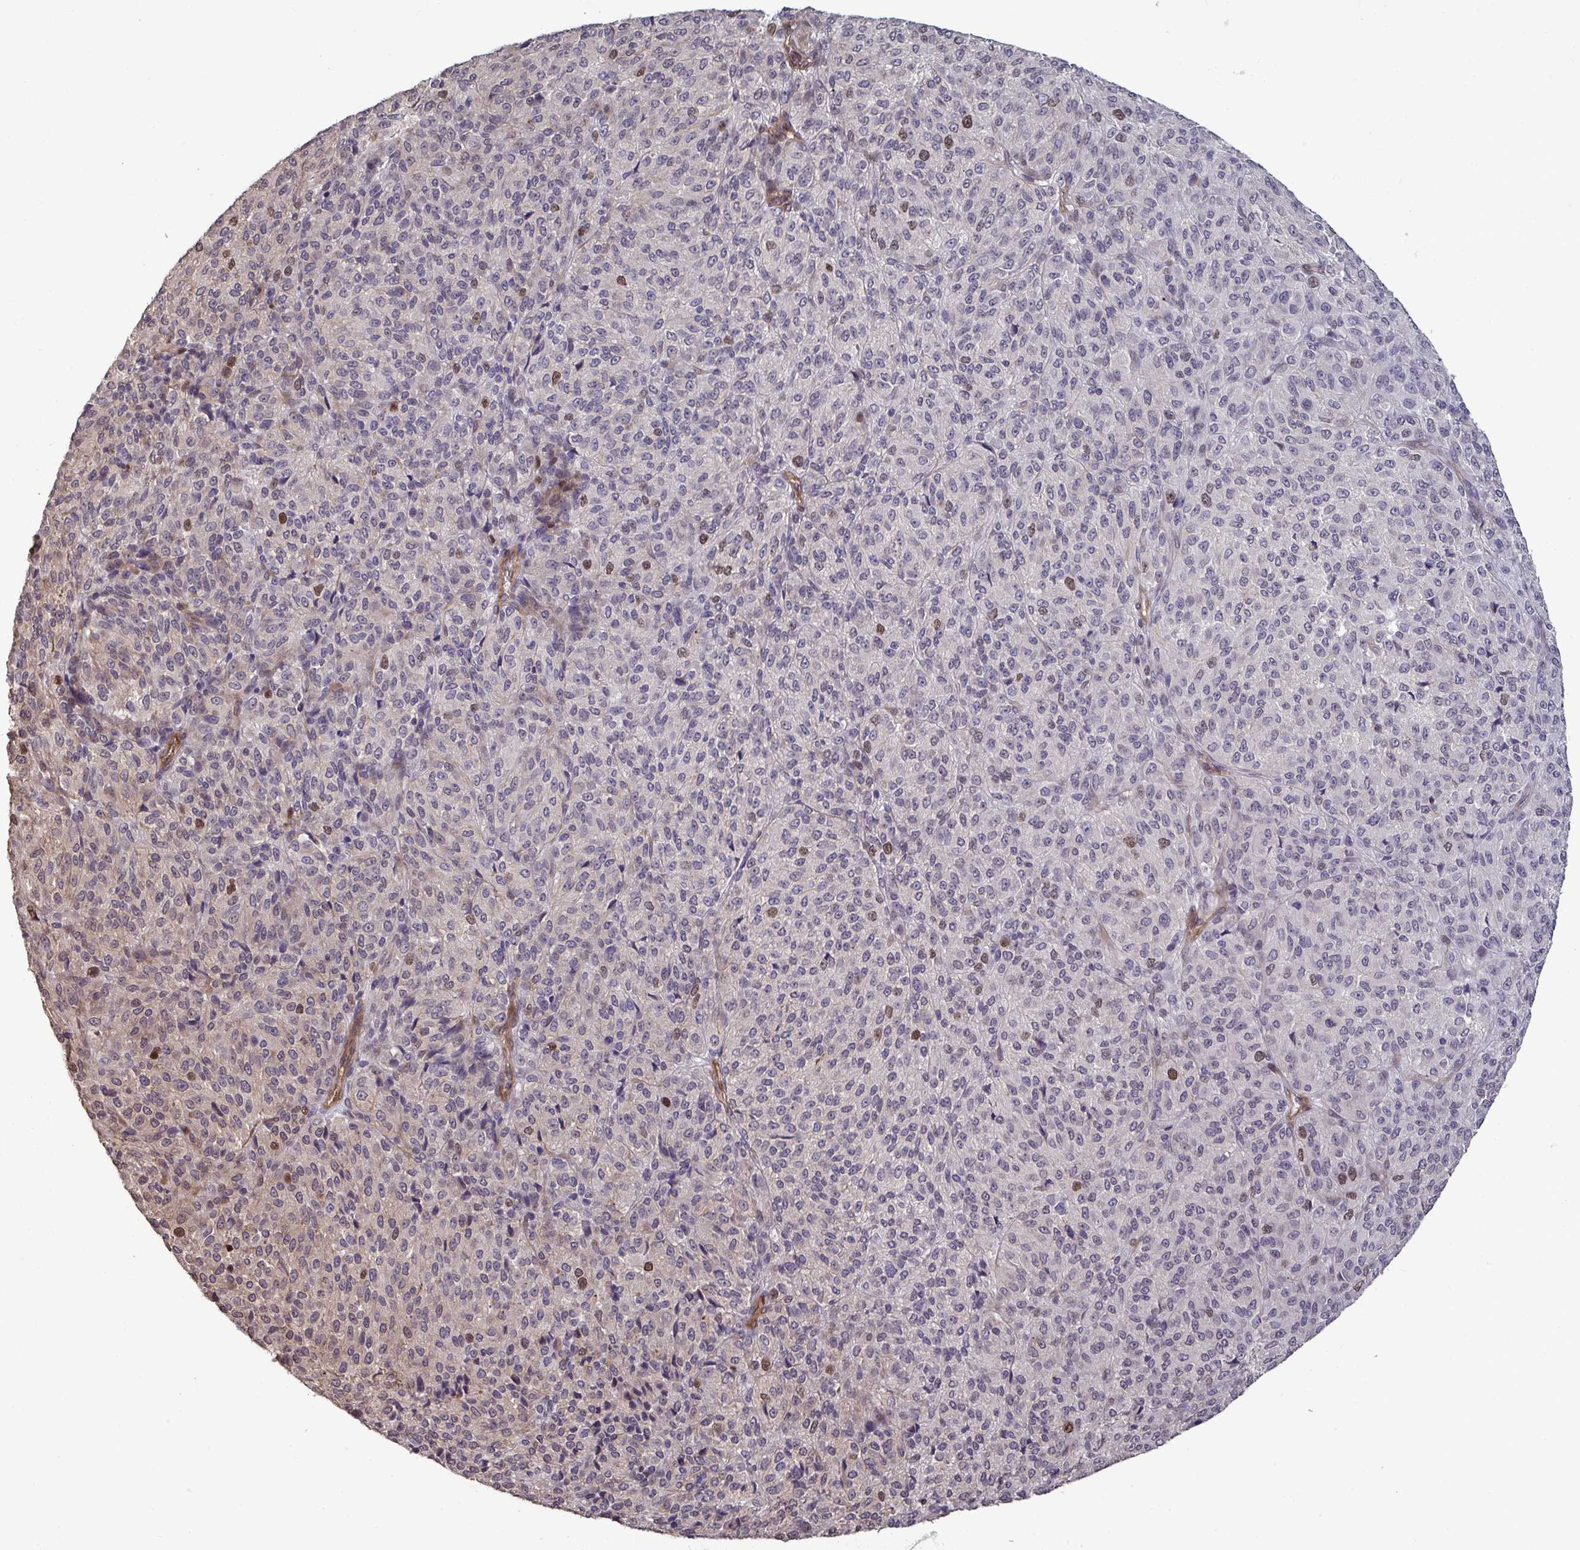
{"staining": {"intensity": "moderate", "quantity": "<25%", "location": "nuclear"}, "tissue": "melanoma", "cell_type": "Tumor cells", "image_type": "cancer", "snomed": [{"axis": "morphology", "description": "Malignant melanoma, Metastatic site"}, {"axis": "topography", "description": "Brain"}], "caption": "A high-resolution photomicrograph shows immunohistochemistry (IHC) staining of malignant melanoma (metastatic site), which reveals moderate nuclear positivity in about <25% of tumor cells. (brown staining indicates protein expression, while blue staining denotes nuclei).", "gene": "IPO5", "patient": {"sex": "female", "age": 56}}